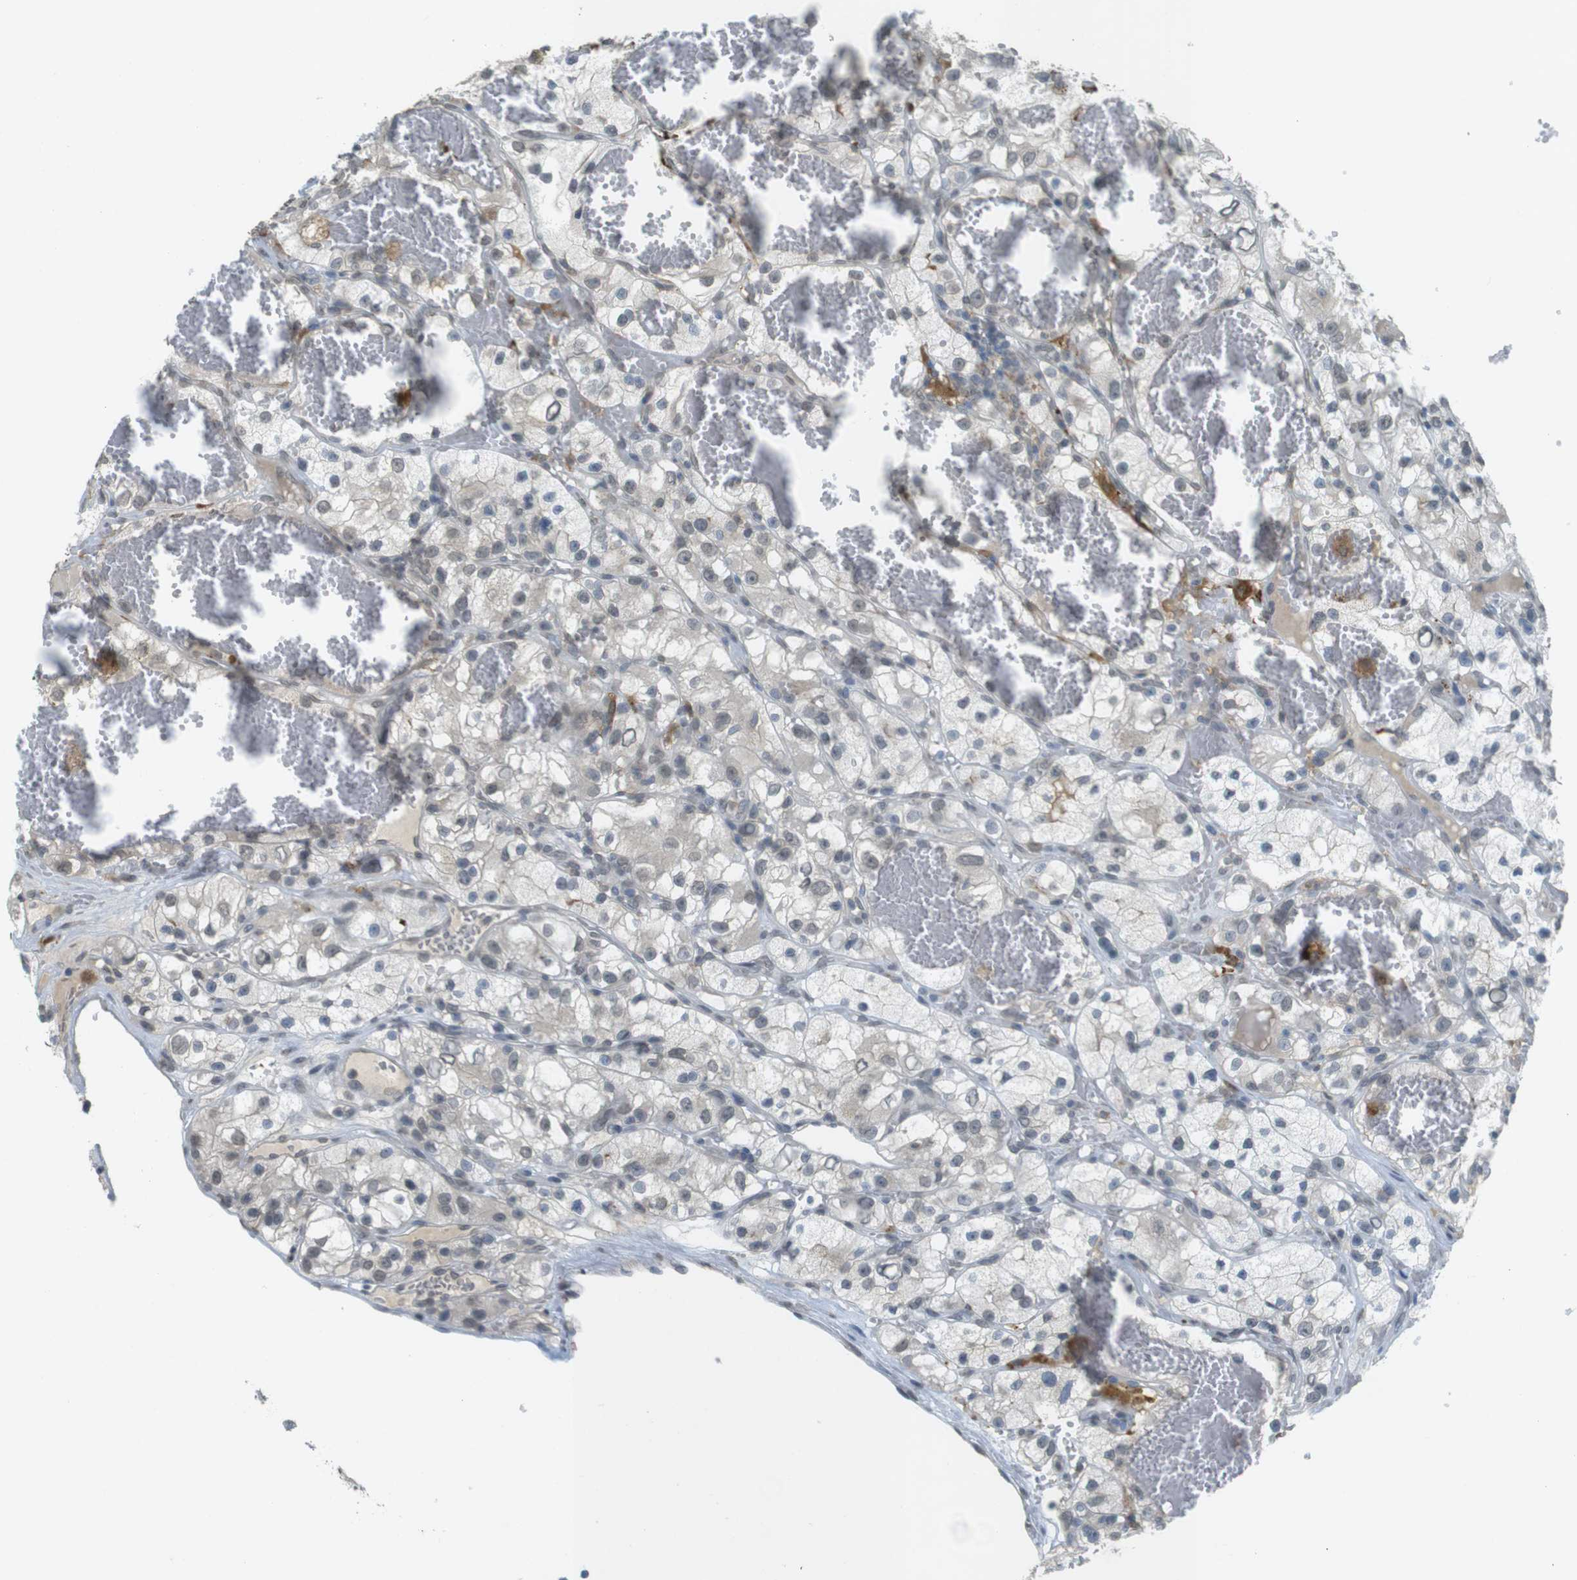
{"staining": {"intensity": "negative", "quantity": "none", "location": "none"}, "tissue": "renal cancer", "cell_type": "Tumor cells", "image_type": "cancer", "snomed": [{"axis": "morphology", "description": "Adenocarcinoma, NOS"}, {"axis": "topography", "description": "Kidney"}], "caption": "Renal adenocarcinoma stained for a protein using immunohistochemistry reveals no positivity tumor cells.", "gene": "FZD10", "patient": {"sex": "female", "age": 57}}